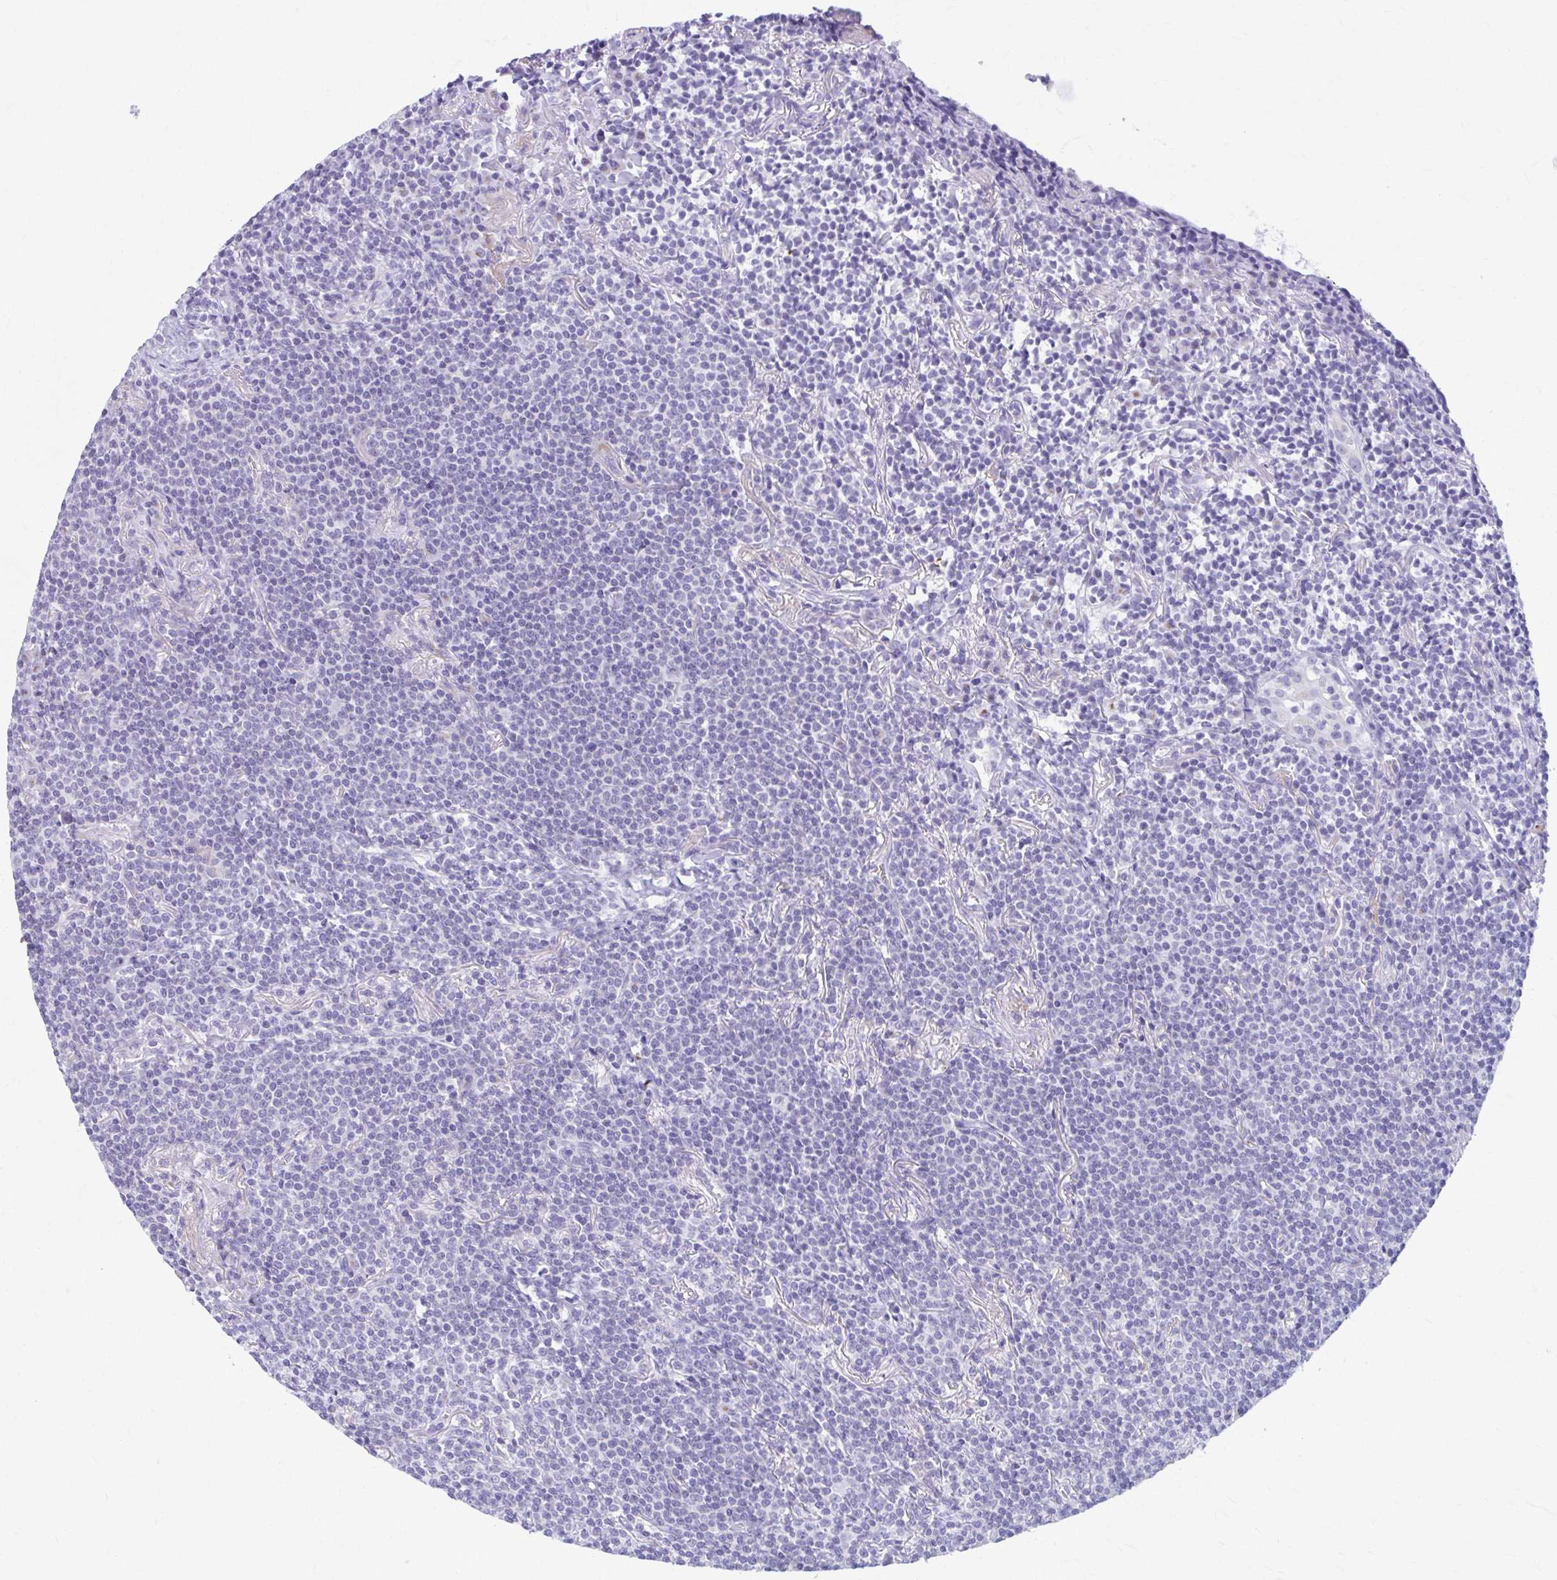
{"staining": {"intensity": "negative", "quantity": "none", "location": "none"}, "tissue": "lymphoma", "cell_type": "Tumor cells", "image_type": "cancer", "snomed": [{"axis": "morphology", "description": "Malignant lymphoma, non-Hodgkin's type, Low grade"}, {"axis": "topography", "description": "Lung"}], "caption": "Immunohistochemistry photomicrograph of human malignant lymphoma, non-Hodgkin's type (low-grade) stained for a protein (brown), which exhibits no positivity in tumor cells.", "gene": "KCNE2", "patient": {"sex": "female", "age": 71}}